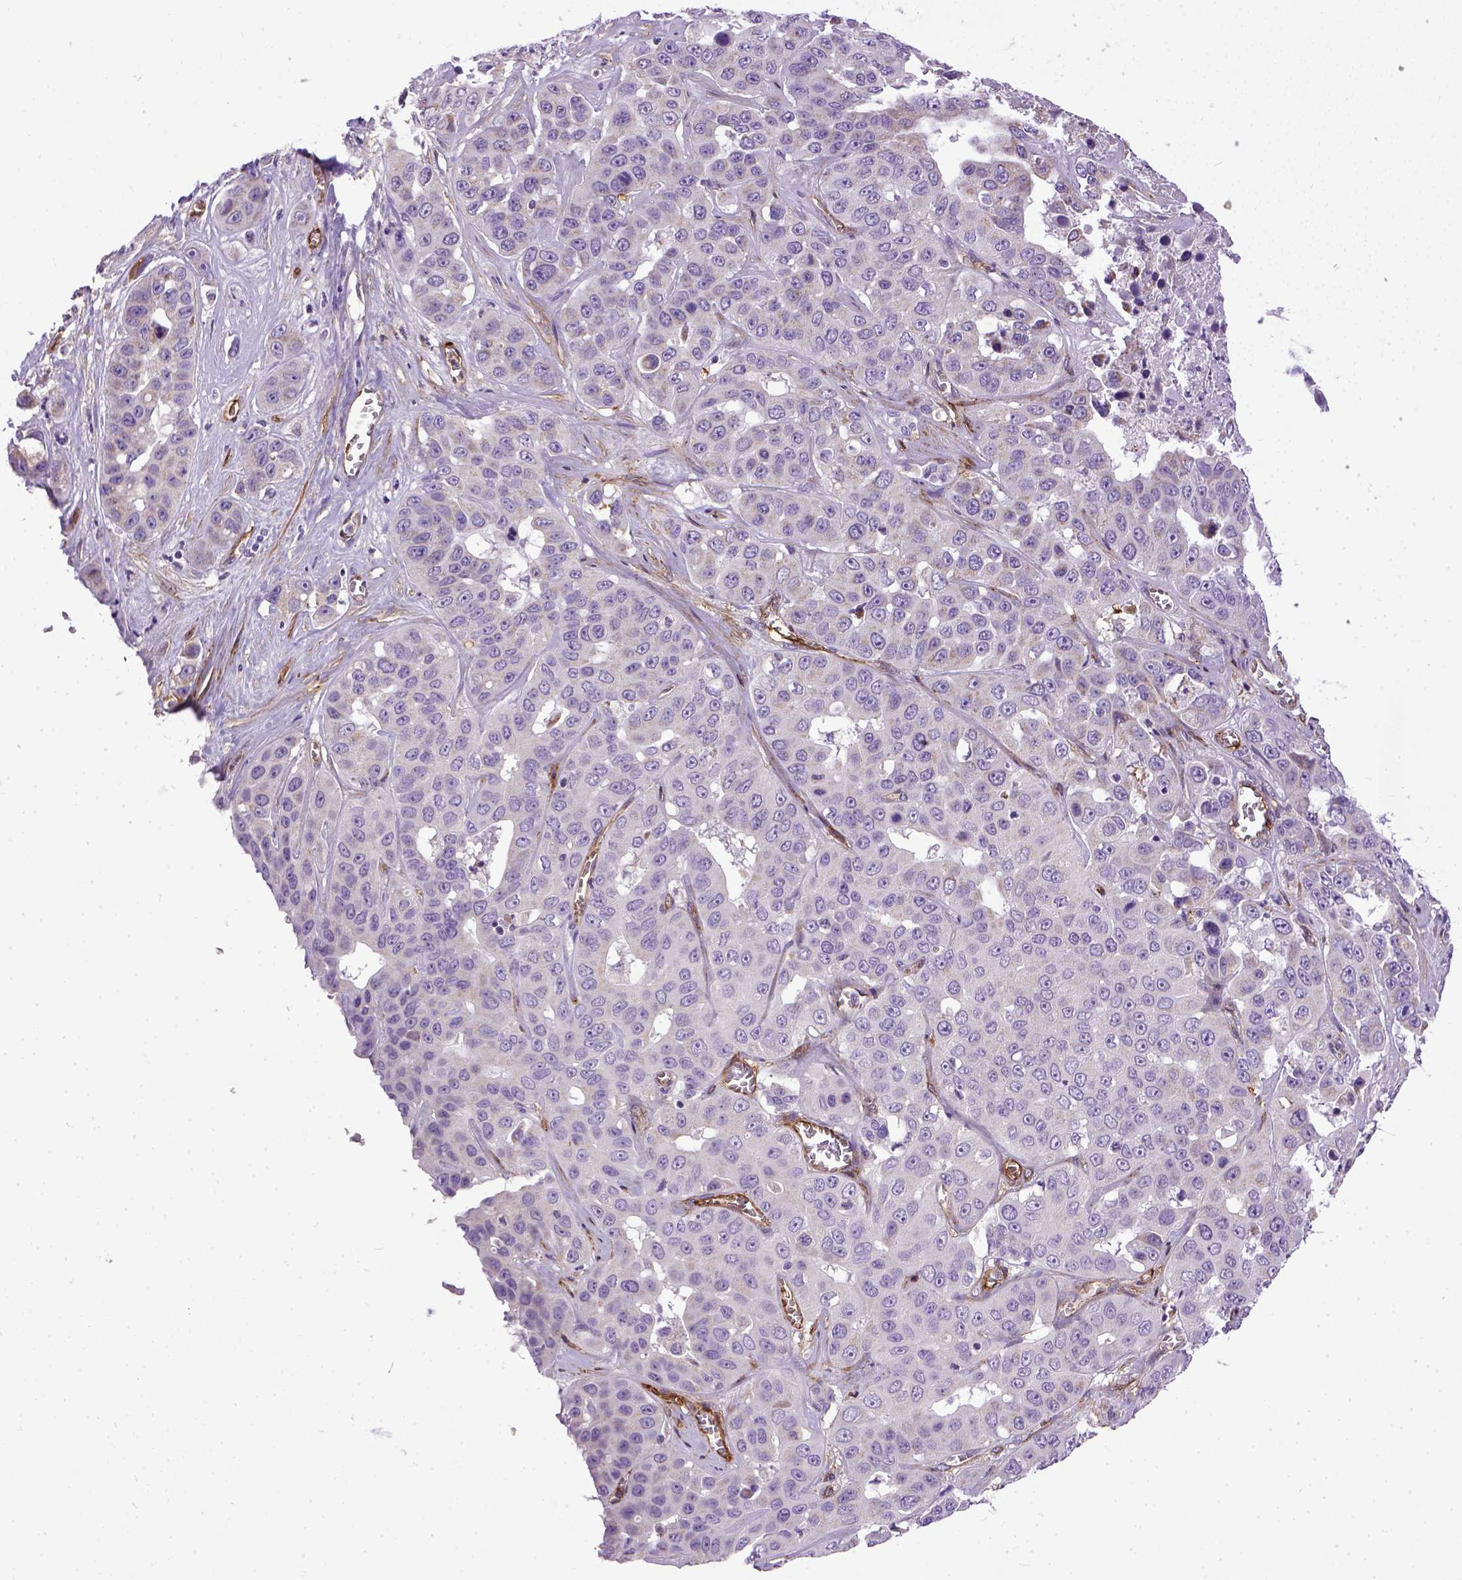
{"staining": {"intensity": "negative", "quantity": "none", "location": "none"}, "tissue": "liver cancer", "cell_type": "Tumor cells", "image_type": "cancer", "snomed": [{"axis": "morphology", "description": "Cholangiocarcinoma"}, {"axis": "topography", "description": "Liver"}], "caption": "The IHC image has no significant expression in tumor cells of liver cancer (cholangiocarcinoma) tissue. The staining is performed using DAB (3,3'-diaminobenzidine) brown chromogen with nuclei counter-stained in using hematoxylin.", "gene": "ENG", "patient": {"sex": "female", "age": 52}}